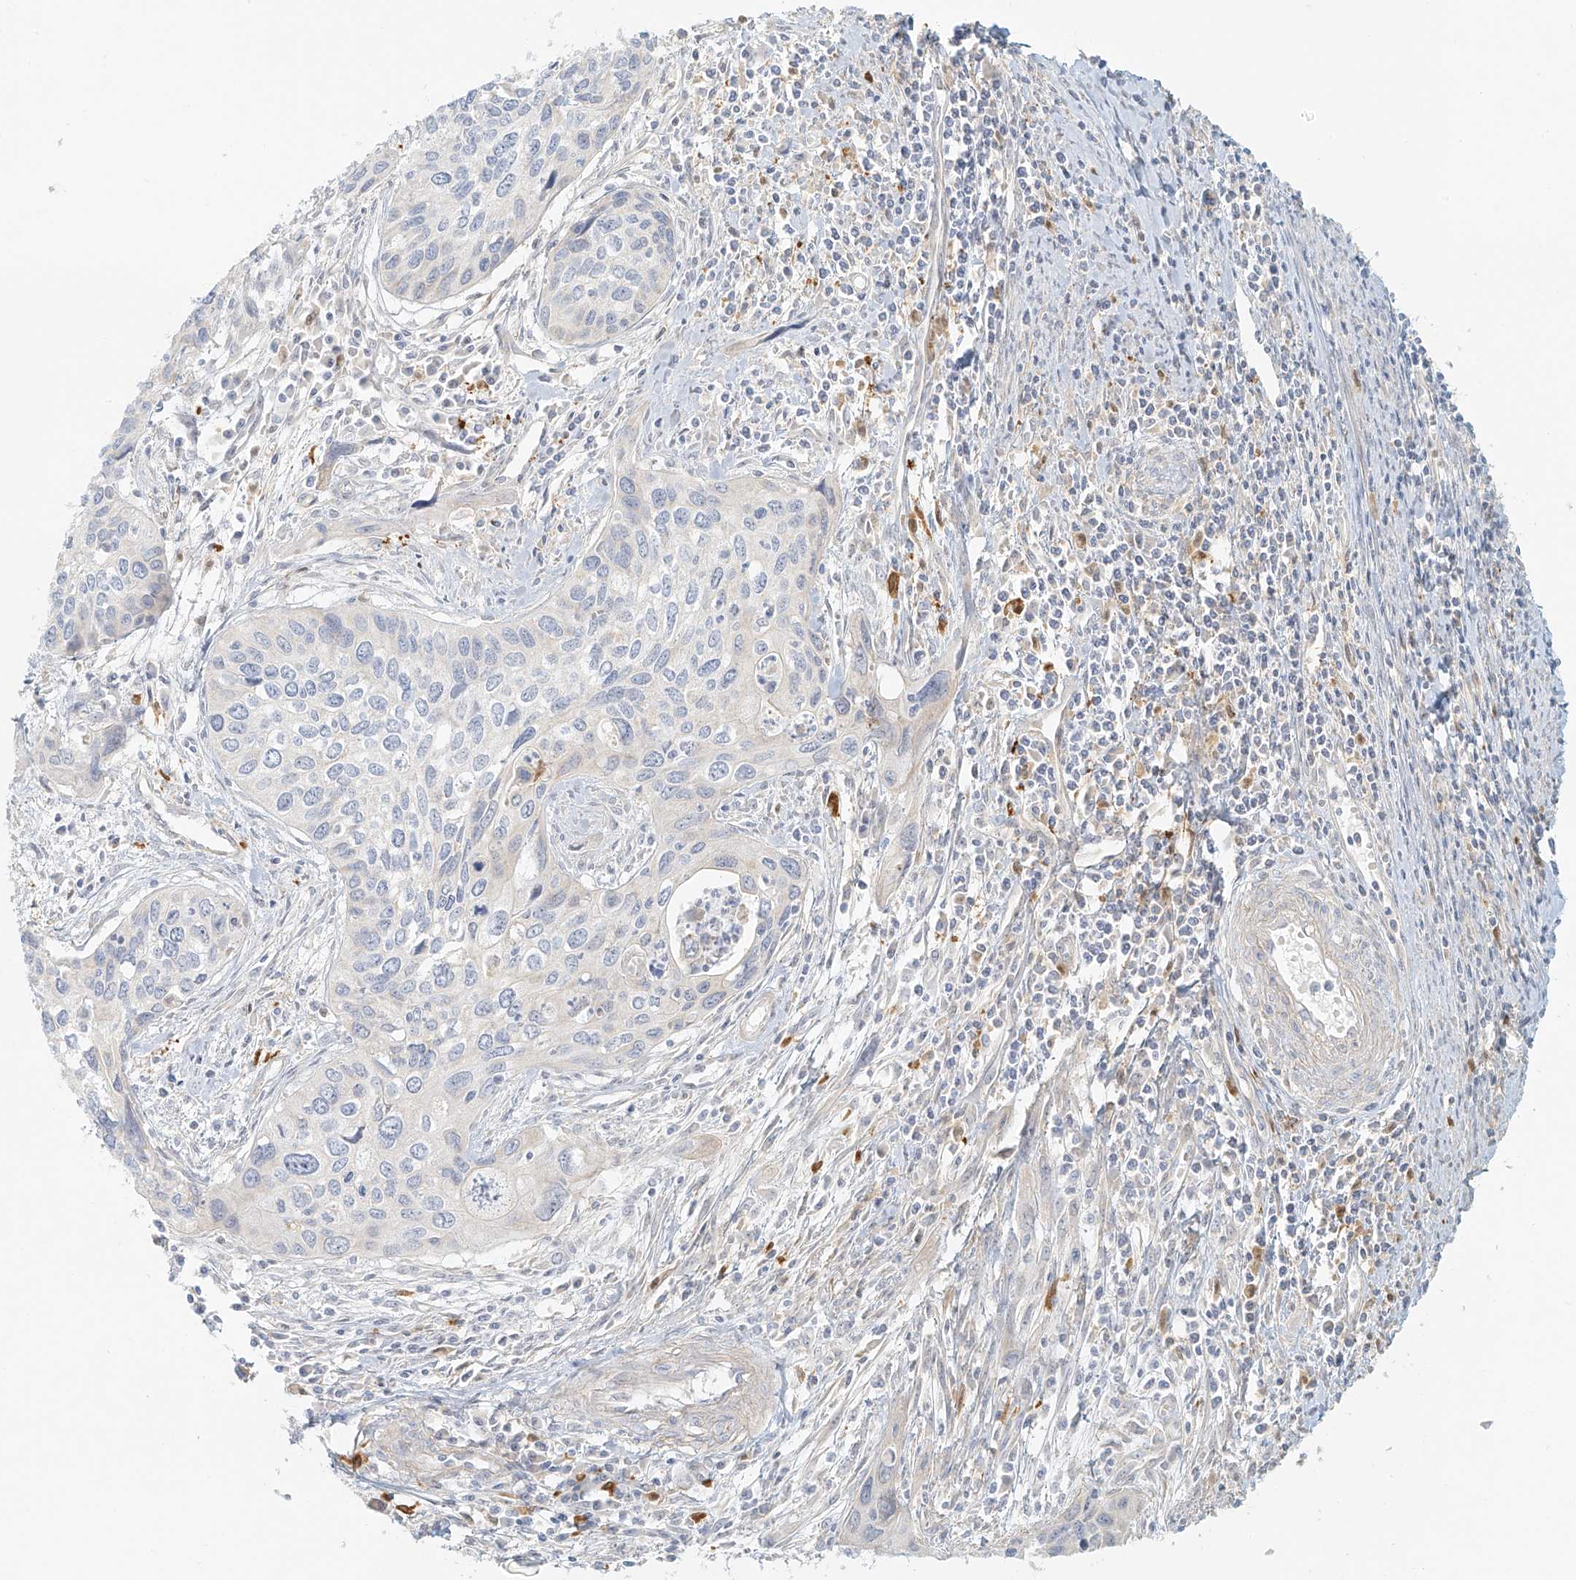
{"staining": {"intensity": "negative", "quantity": "none", "location": "none"}, "tissue": "cervical cancer", "cell_type": "Tumor cells", "image_type": "cancer", "snomed": [{"axis": "morphology", "description": "Squamous cell carcinoma, NOS"}, {"axis": "topography", "description": "Cervix"}], "caption": "The IHC photomicrograph has no significant expression in tumor cells of cervical cancer tissue.", "gene": "UPK1B", "patient": {"sex": "female", "age": 55}}